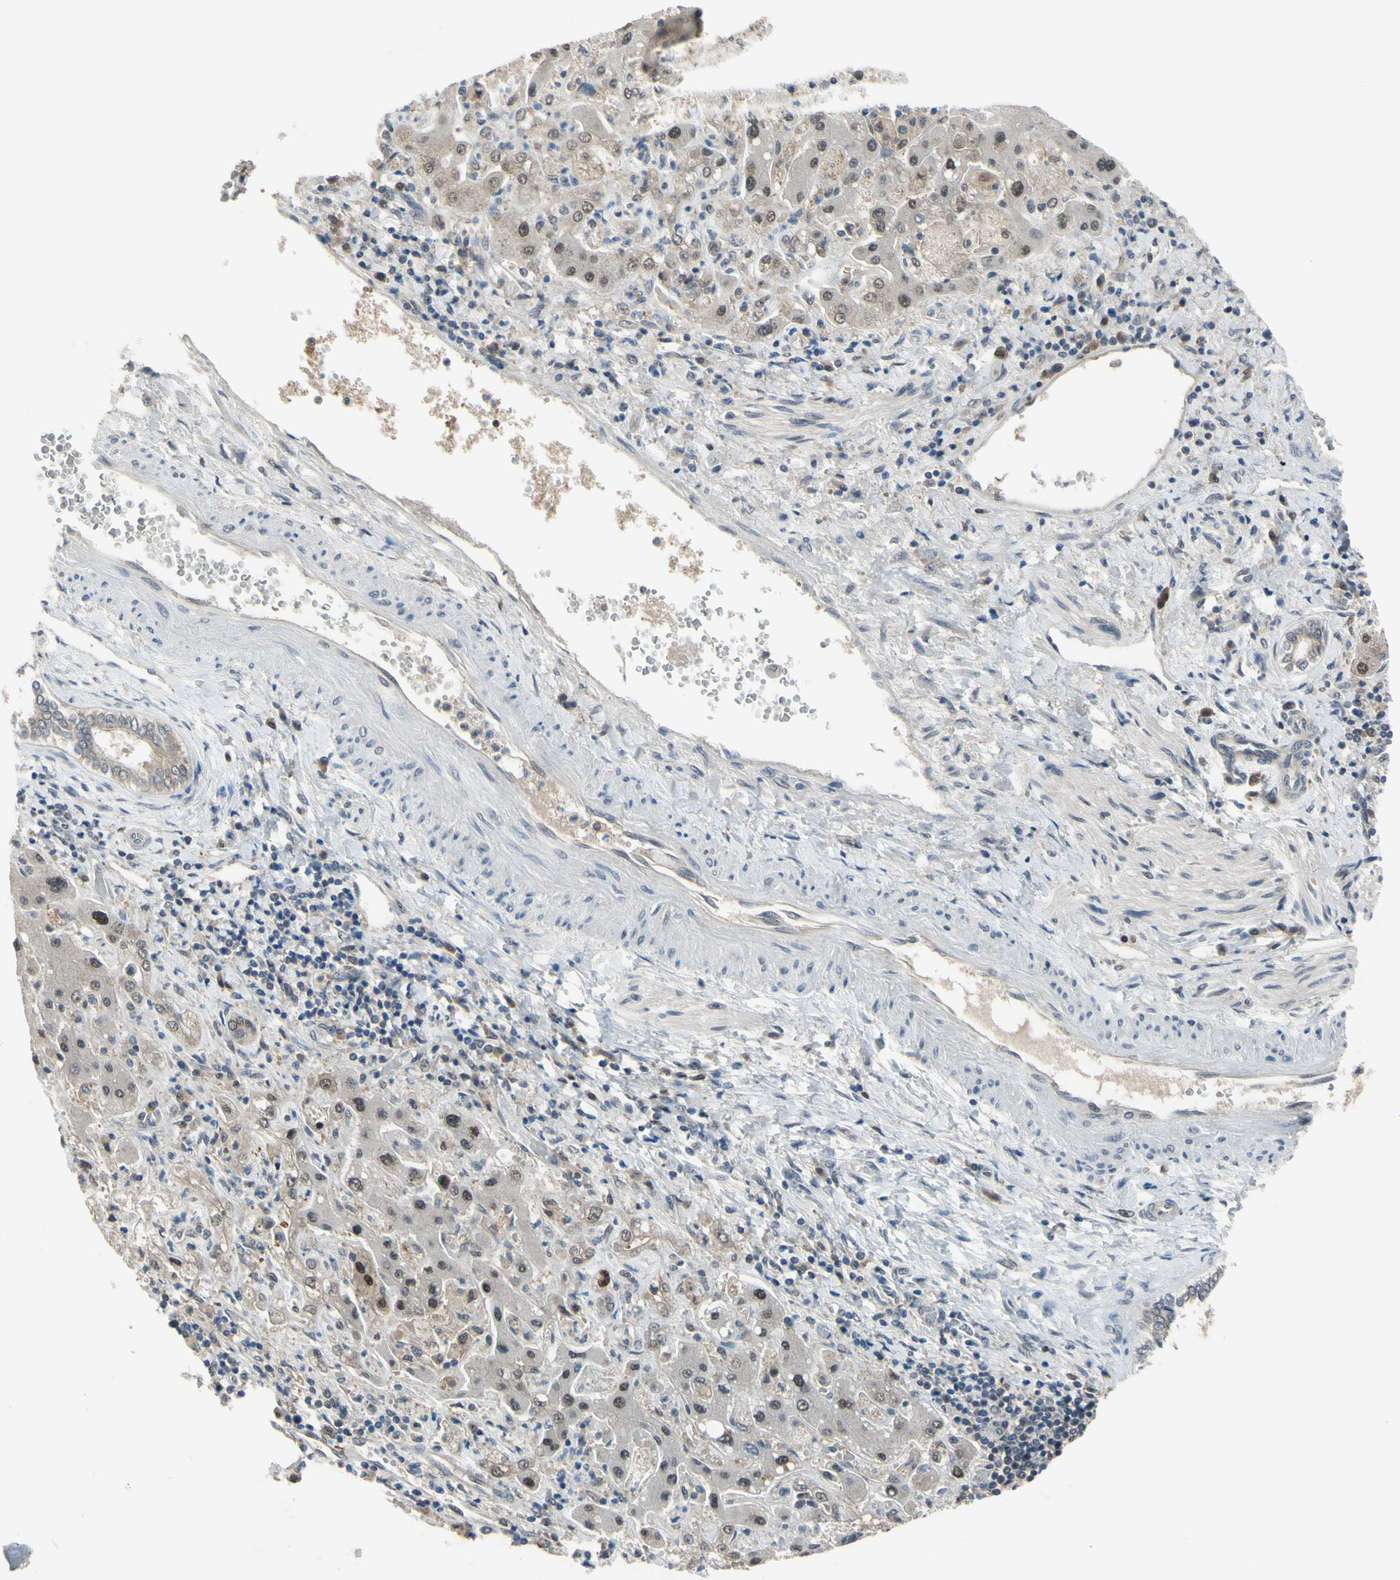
{"staining": {"intensity": "moderate", "quantity": "<25%", "location": "nuclear"}, "tissue": "liver cancer", "cell_type": "Tumor cells", "image_type": "cancer", "snomed": [{"axis": "morphology", "description": "Cholangiocarcinoma"}, {"axis": "topography", "description": "Liver"}], "caption": "Immunohistochemistry histopathology image of neoplastic tissue: cholangiocarcinoma (liver) stained using IHC reveals low levels of moderate protein expression localized specifically in the nuclear of tumor cells, appearing as a nuclear brown color.", "gene": "HSPA4", "patient": {"sex": "male", "age": 50}}